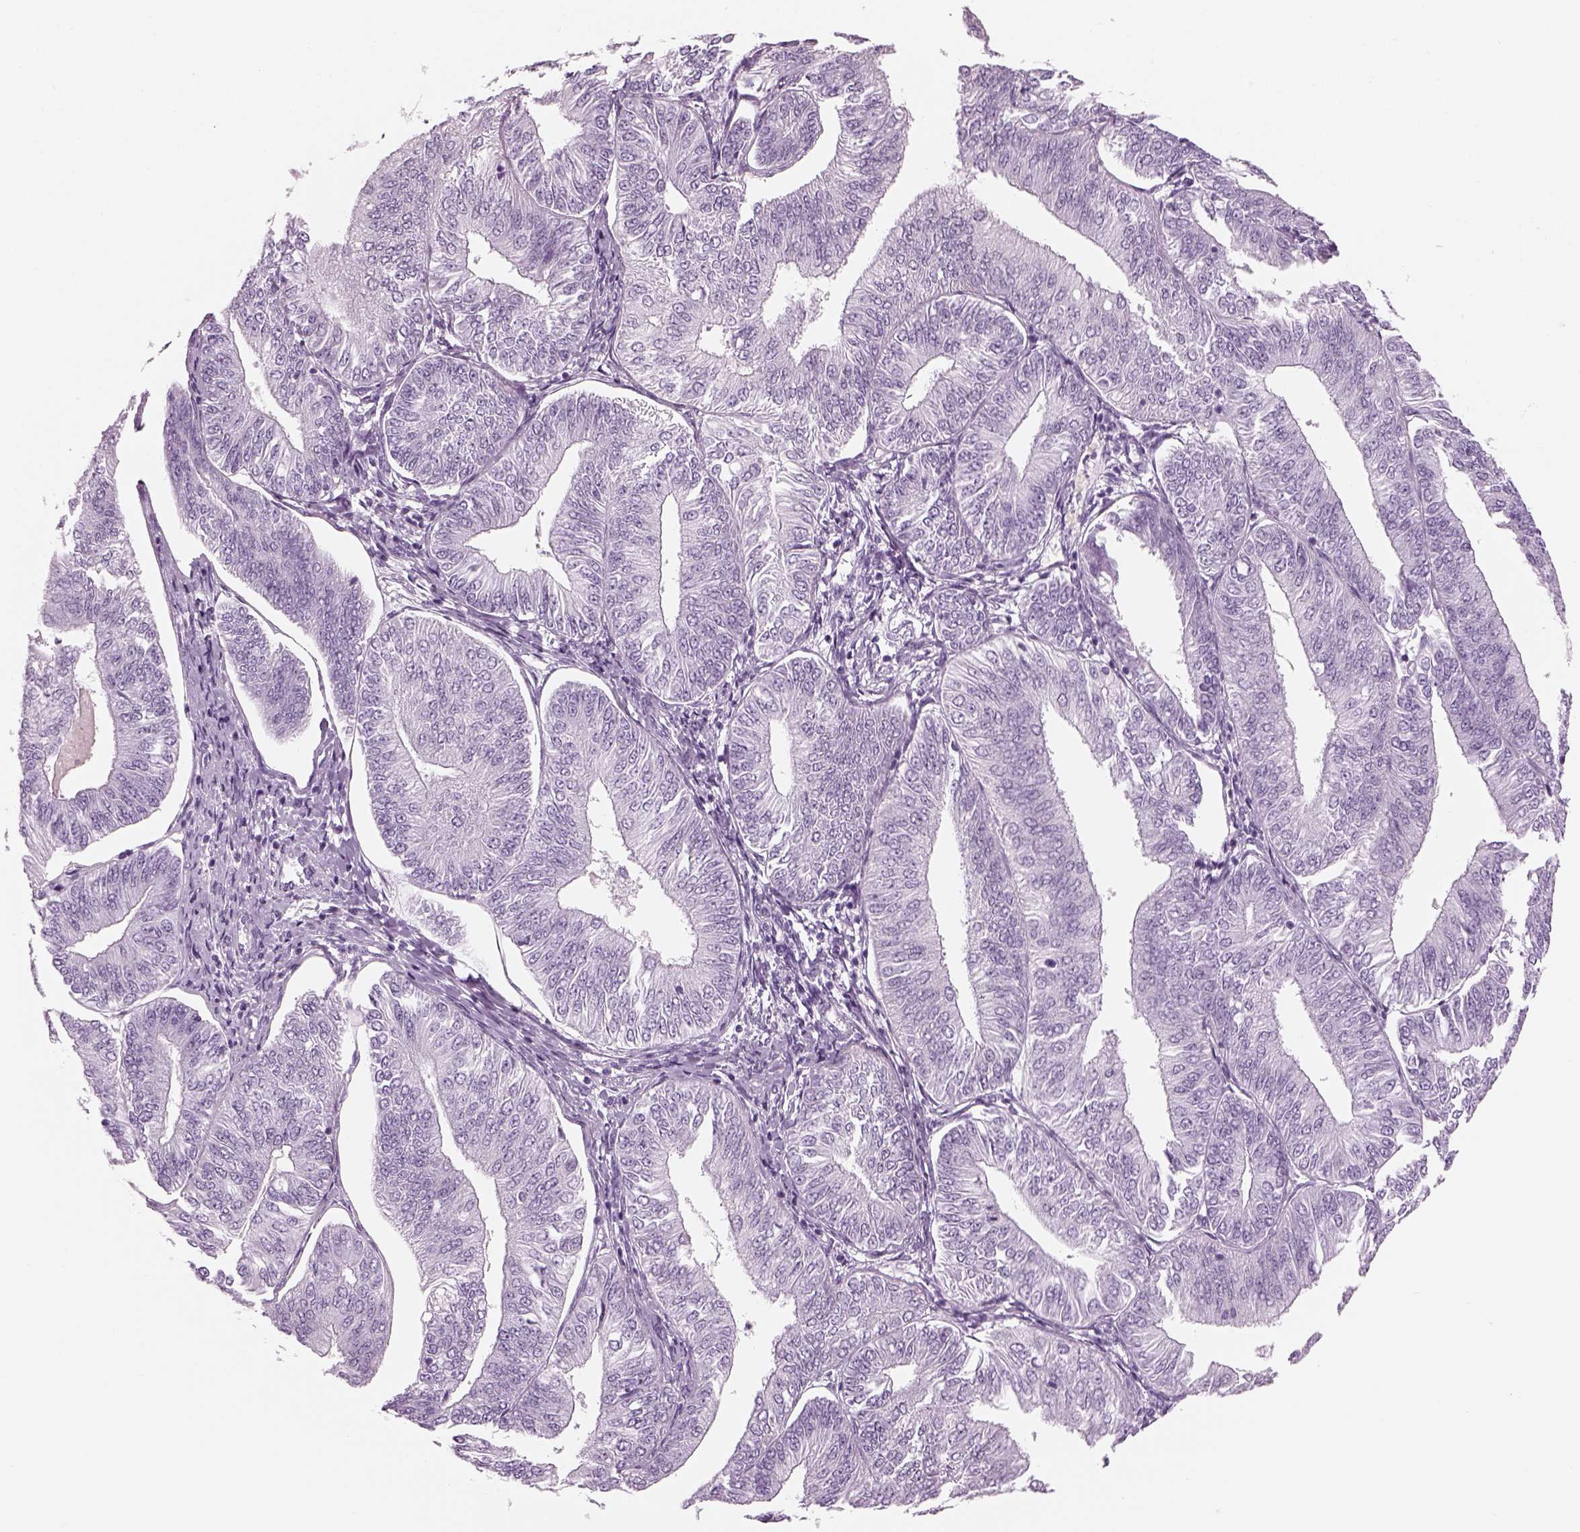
{"staining": {"intensity": "negative", "quantity": "none", "location": "none"}, "tissue": "endometrial cancer", "cell_type": "Tumor cells", "image_type": "cancer", "snomed": [{"axis": "morphology", "description": "Adenocarcinoma, NOS"}, {"axis": "topography", "description": "Endometrium"}], "caption": "Image shows no significant protein expression in tumor cells of endometrial cancer.", "gene": "SAG", "patient": {"sex": "female", "age": 58}}